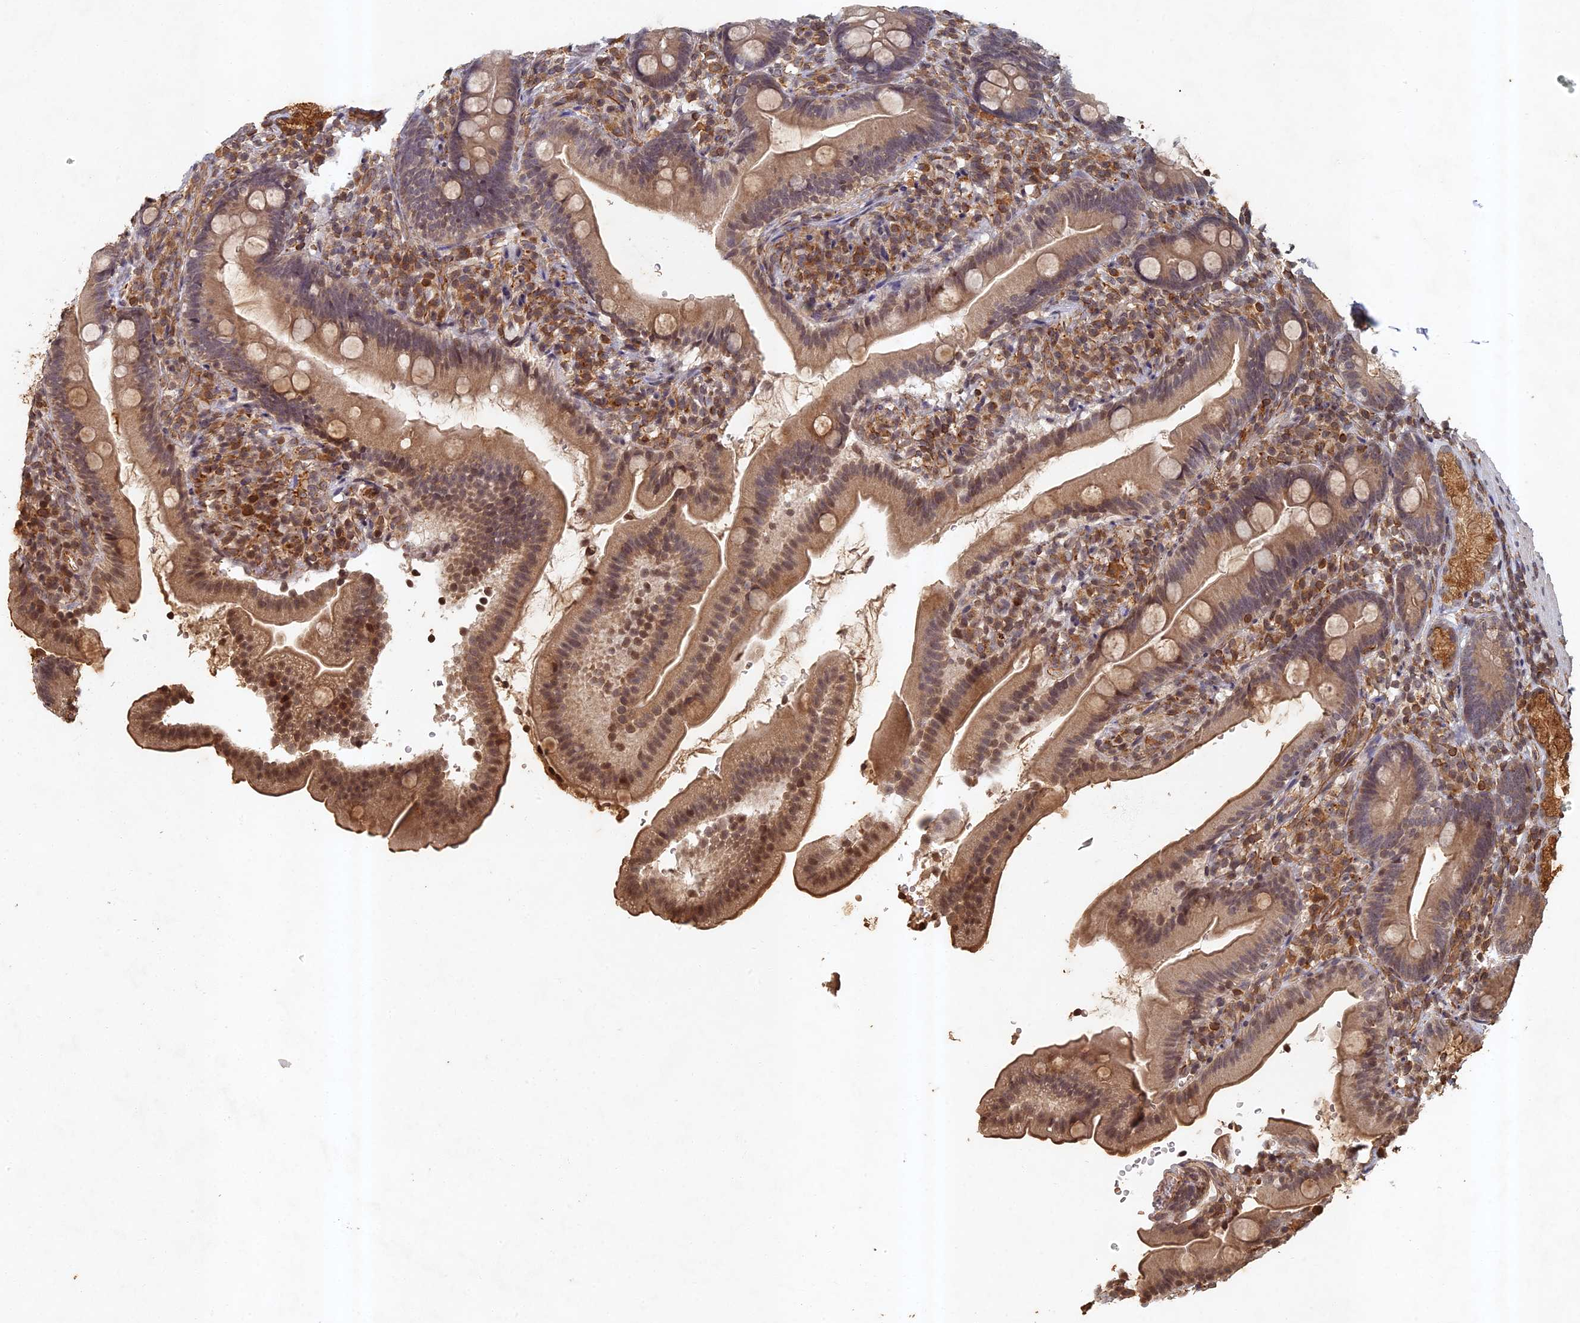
{"staining": {"intensity": "moderate", "quantity": ">75%", "location": "cytoplasmic/membranous,nuclear"}, "tissue": "duodenum", "cell_type": "Glandular cells", "image_type": "normal", "snomed": [{"axis": "morphology", "description": "Normal tissue, NOS"}, {"axis": "topography", "description": "Duodenum"}], "caption": "Protein staining shows moderate cytoplasmic/membranous,nuclear expression in approximately >75% of glandular cells in unremarkable duodenum. Using DAB (brown) and hematoxylin (blue) stains, captured at high magnification using brightfield microscopy.", "gene": "ABCB10", "patient": {"sex": "female", "age": 67}}